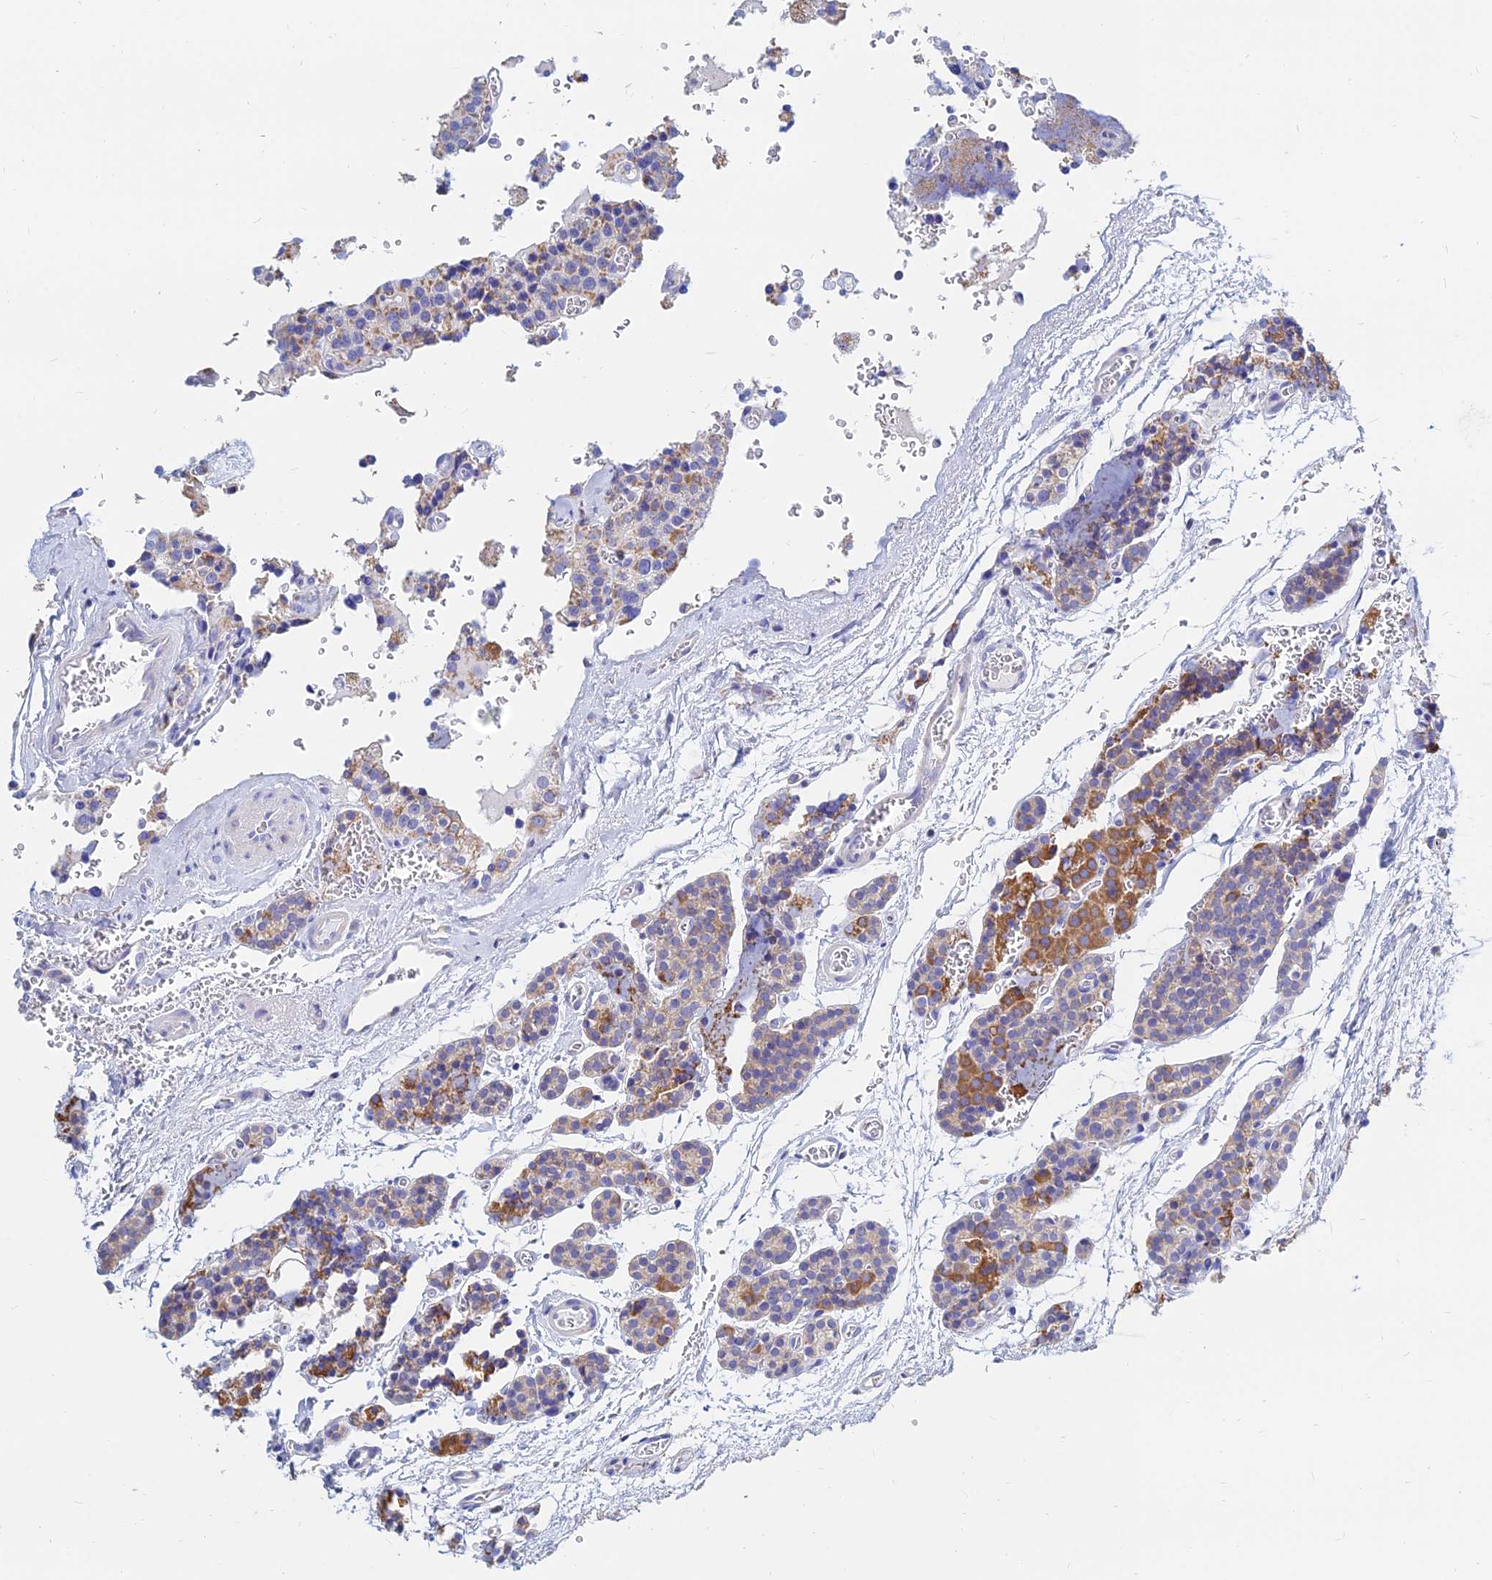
{"staining": {"intensity": "moderate", "quantity": "25%-75%", "location": "cytoplasmic/membranous"}, "tissue": "parathyroid gland", "cell_type": "Glandular cells", "image_type": "normal", "snomed": [{"axis": "morphology", "description": "Normal tissue, NOS"}, {"axis": "topography", "description": "Parathyroid gland"}], "caption": "Glandular cells demonstrate medium levels of moderate cytoplasmic/membranous expression in approximately 25%-75% of cells in unremarkable parathyroid gland.", "gene": "MGST1", "patient": {"sex": "female", "age": 64}}